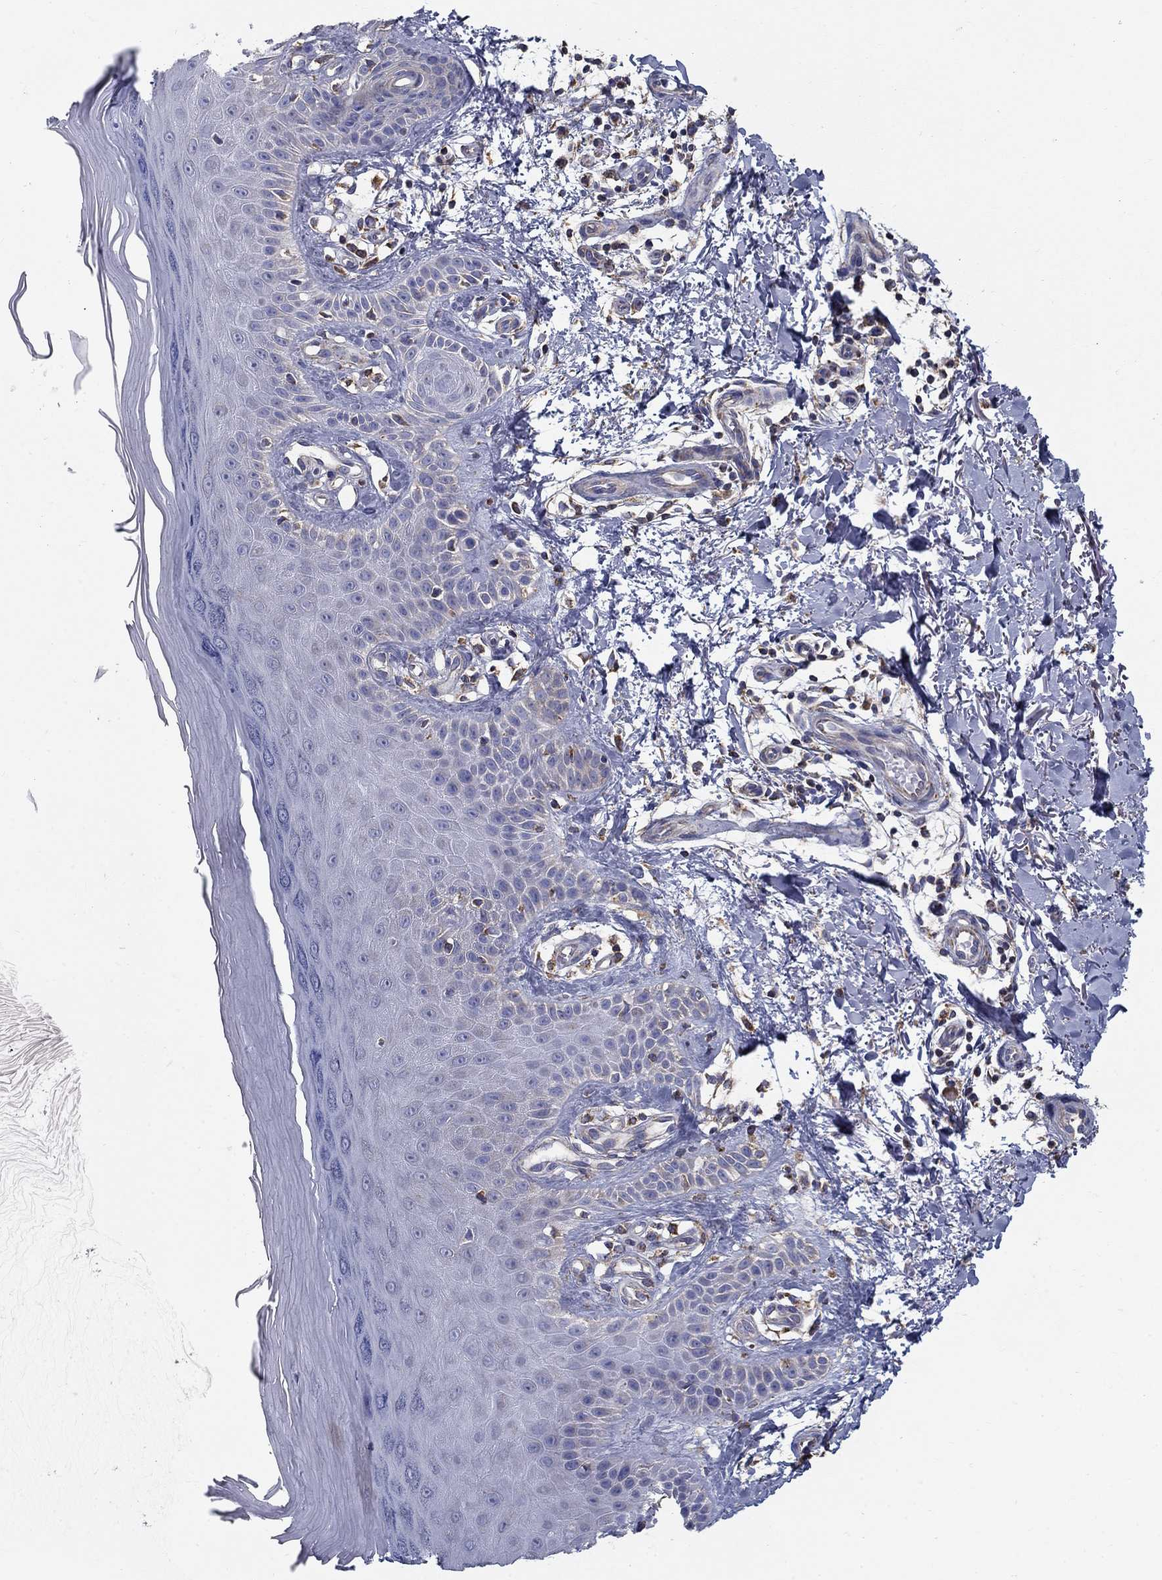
{"staining": {"intensity": "negative", "quantity": "none", "location": "none"}, "tissue": "skin", "cell_type": "Fibroblasts", "image_type": "normal", "snomed": [{"axis": "morphology", "description": "Normal tissue, NOS"}, {"axis": "morphology", "description": "Inflammation, NOS"}, {"axis": "morphology", "description": "Fibrosis, NOS"}, {"axis": "topography", "description": "Skin"}], "caption": "This is an immunohistochemistry (IHC) histopathology image of benign skin. There is no staining in fibroblasts.", "gene": "NME5", "patient": {"sex": "male", "age": 71}}